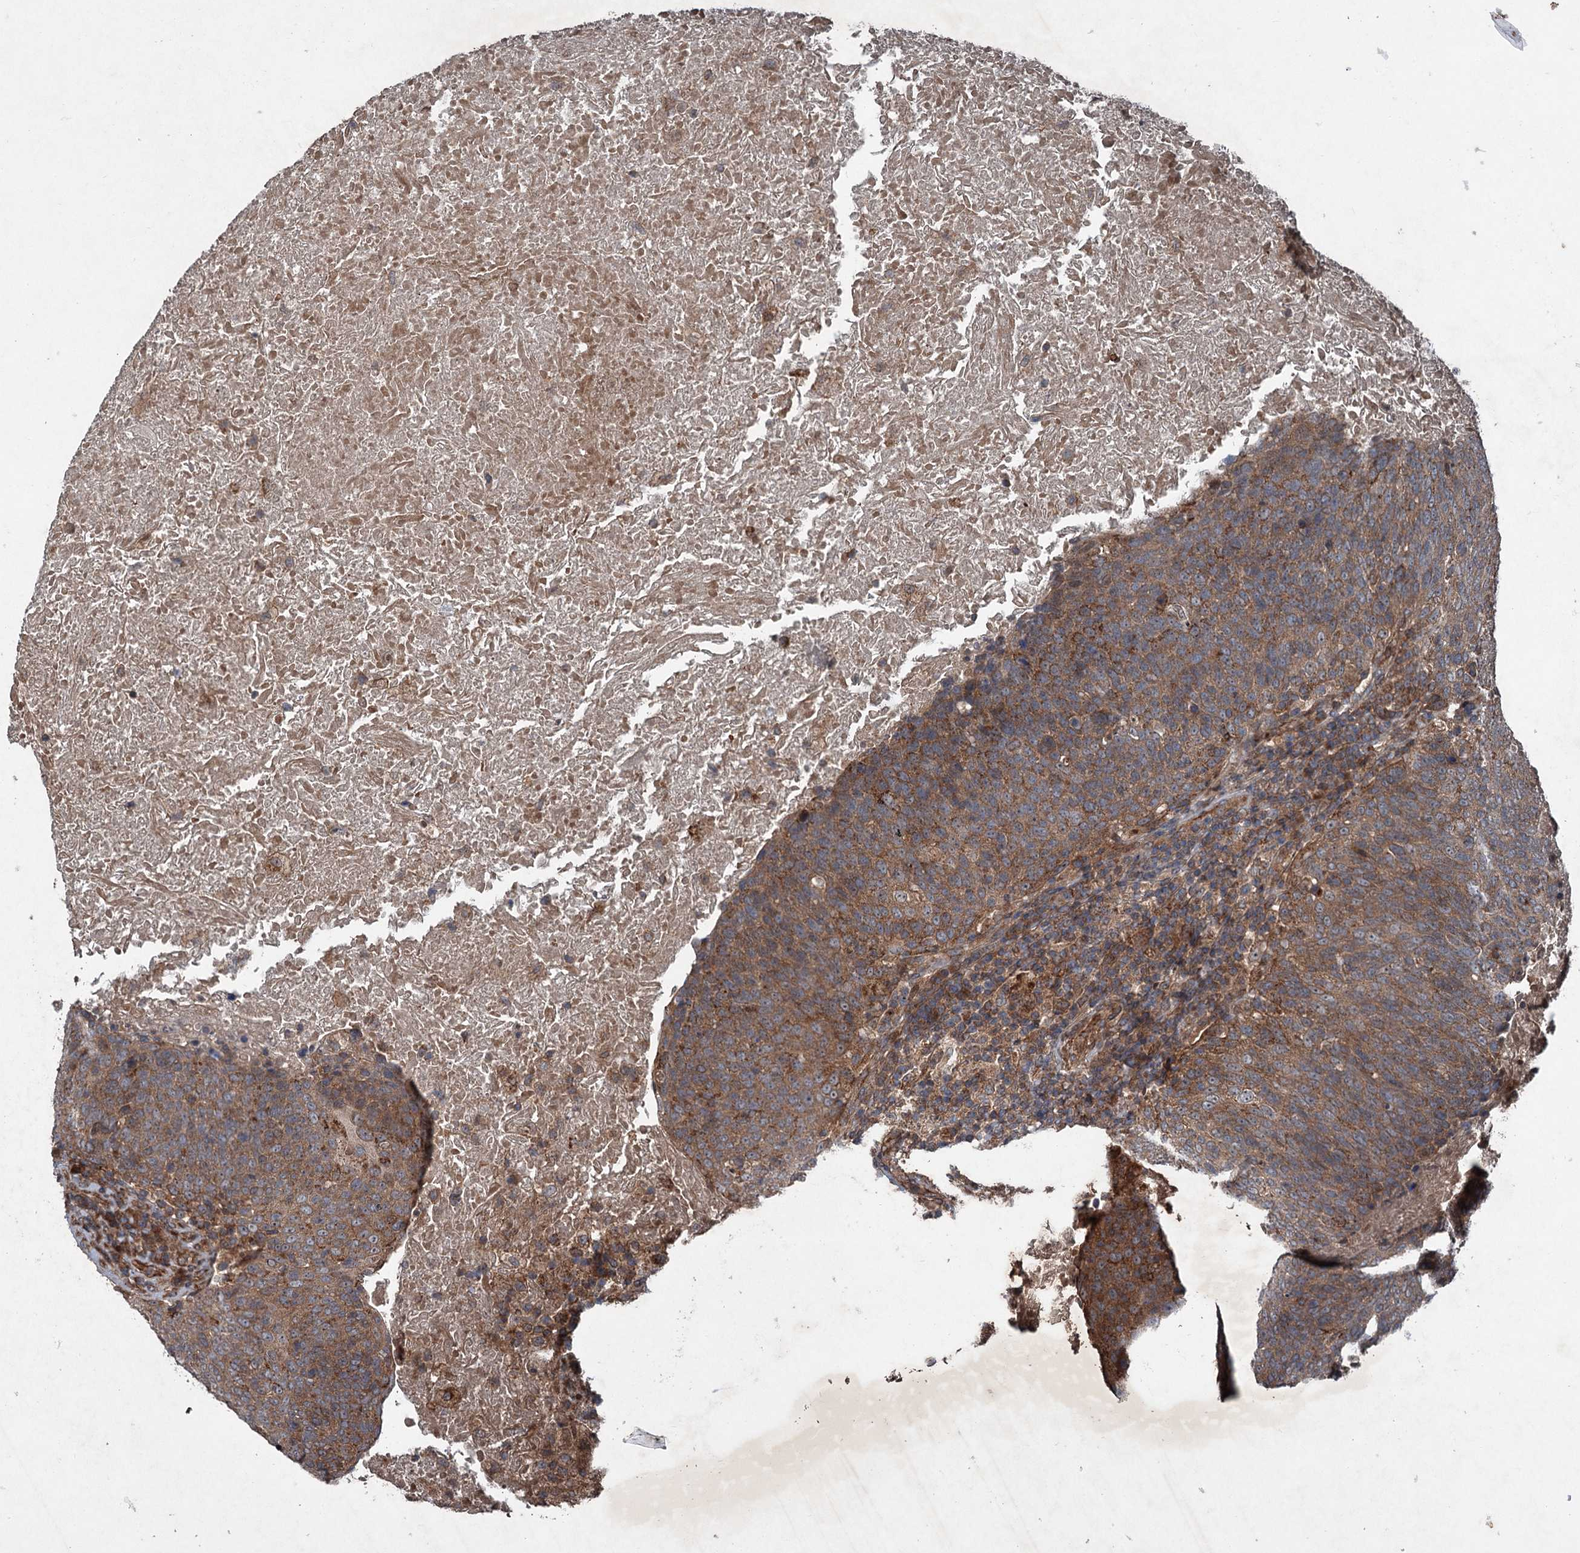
{"staining": {"intensity": "moderate", "quantity": ">75%", "location": "cytoplasmic/membranous"}, "tissue": "head and neck cancer", "cell_type": "Tumor cells", "image_type": "cancer", "snomed": [{"axis": "morphology", "description": "Squamous cell carcinoma, NOS"}, {"axis": "morphology", "description": "Squamous cell carcinoma, metastatic, NOS"}, {"axis": "topography", "description": "Lymph node"}, {"axis": "topography", "description": "Head-Neck"}], "caption": "A high-resolution micrograph shows IHC staining of head and neck cancer (metastatic squamous cell carcinoma), which shows moderate cytoplasmic/membranous positivity in about >75% of tumor cells.", "gene": "ALAS1", "patient": {"sex": "male", "age": 62}}